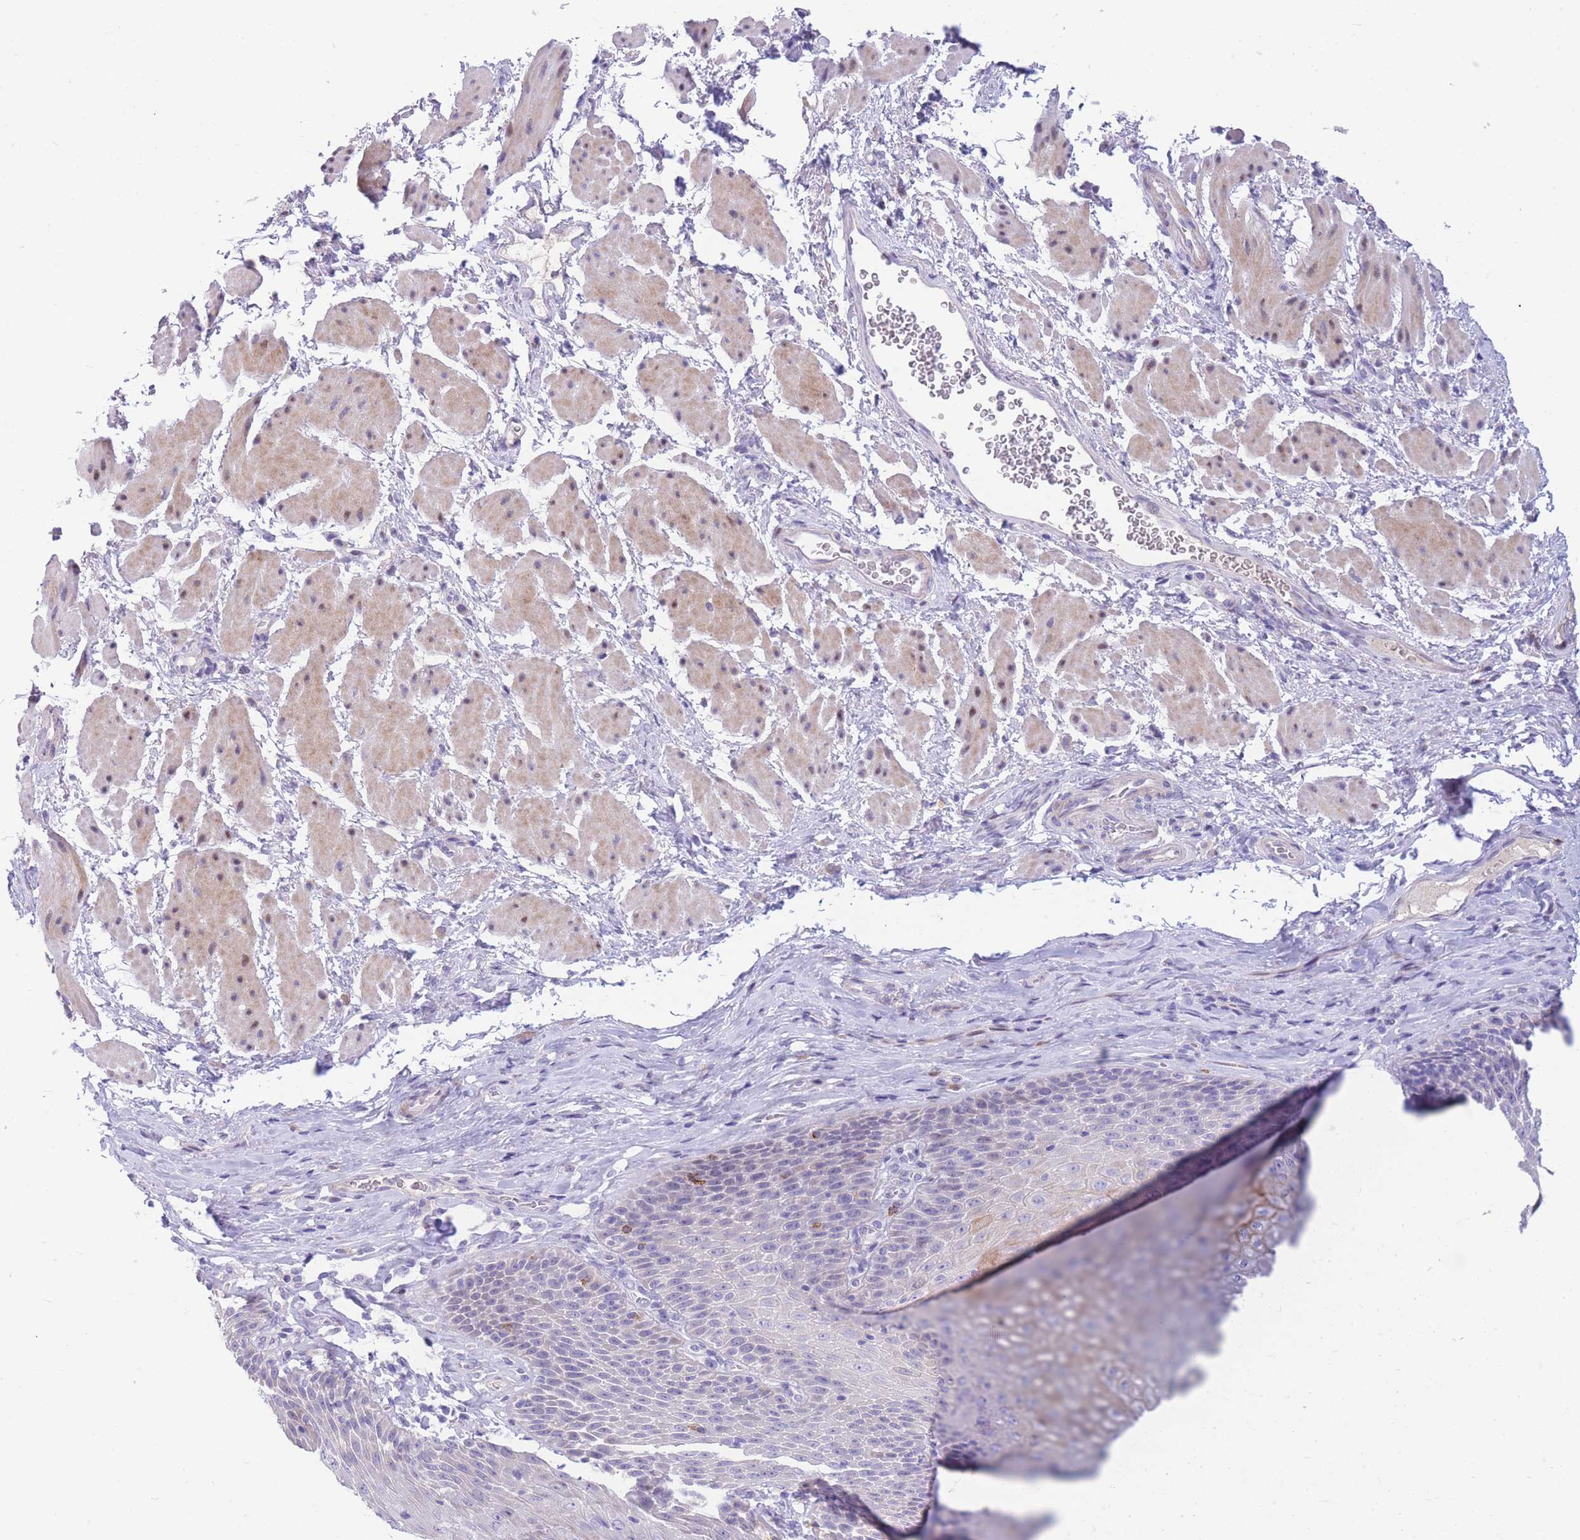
{"staining": {"intensity": "weak", "quantity": "<25%", "location": "cytoplasmic/membranous,nuclear"}, "tissue": "esophagus", "cell_type": "Squamous epithelial cells", "image_type": "normal", "snomed": [{"axis": "morphology", "description": "Normal tissue, NOS"}, {"axis": "topography", "description": "Esophagus"}], "caption": "IHC of normal human esophagus displays no expression in squamous epithelial cells.", "gene": "SHCBP1", "patient": {"sex": "female", "age": 61}}